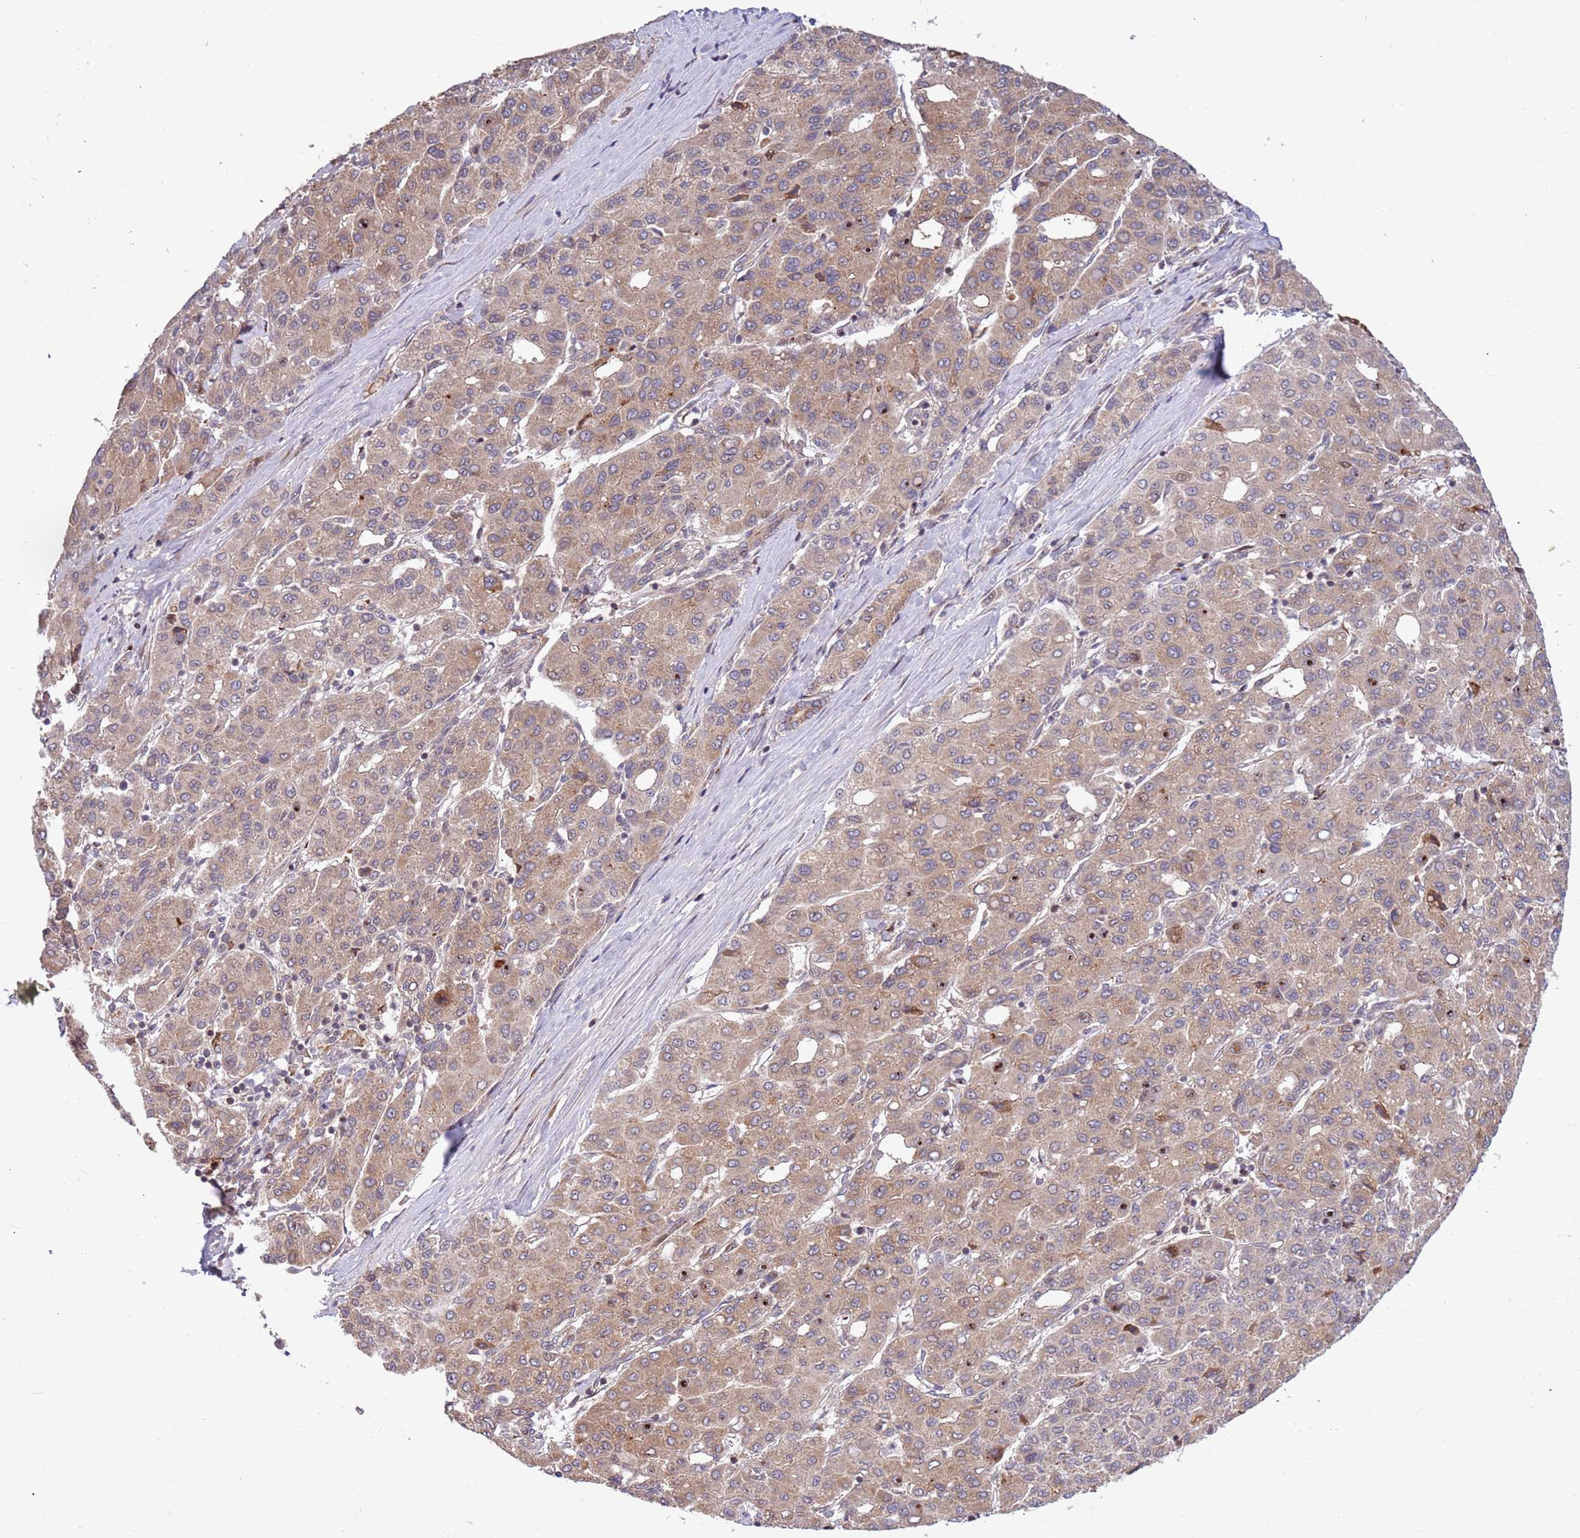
{"staining": {"intensity": "weak", "quantity": "25%-75%", "location": "cytoplasmic/membranous"}, "tissue": "liver cancer", "cell_type": "Tumor cells", "image_type": "cancer", "snomed": [{"axis": "morphology", "description": "Carcinoma, Hepatocellular, NOS"}, {"axis": "topography", "description": "Liver"}], "caption": "Brown immunohistochemical staining in liver cancer (hepatocellular carcinoma) shows weak cytoplasmic/membranous positivity in about 25%-75% of tumor cells. The staining was performed using DAB to visualize the protein expression in brown, while the nuclei were stained in blue with hematoxylin (Magnification: 20x).", "gene": "HAUS3", "patient": {"sex": "male", "age": 65}}